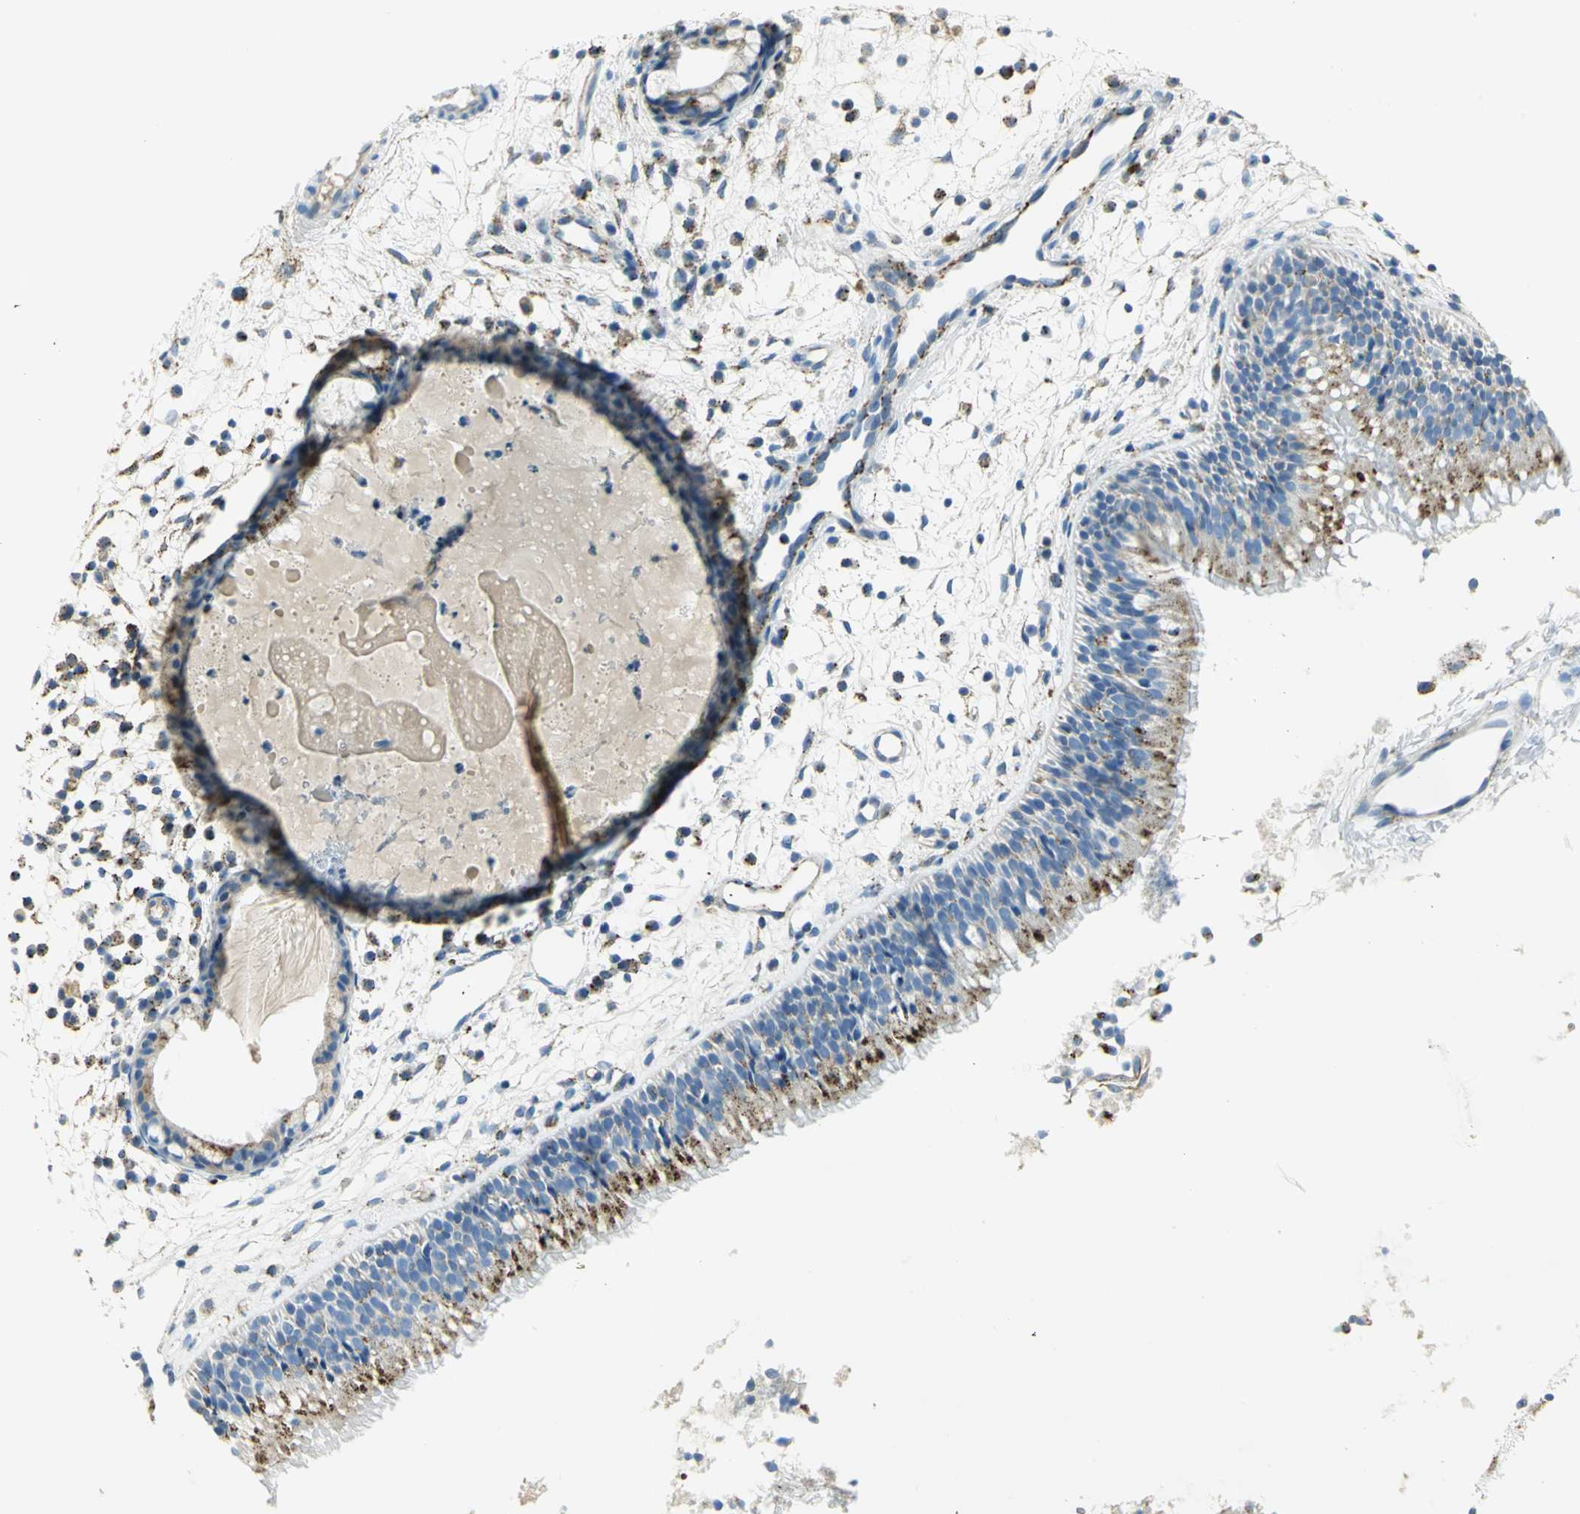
{"staining": {"intensity": "strong", "quantity": "25%-75%", "location": "cytoplasmic/membranous"}, "tissue": "nasopharynx", "cell_type": "Respiratory epithelial cells", "image_type": "normal", "snomed": [{"axis": "morphology", "description": "Normal tissue, NOS"}, {"axis": "topography", "description": "Nasopharynx"}], "caption": "Immunohistochemistry (IHC) (DAB) staining of unremarkable human nasopharynx exhibits strong cytoplasmic/membranous protein staining in about 25%-75% of respiratory epithelial cells.", "gene": "ARSA", "patient": {"sex": "male", "age": 21}}